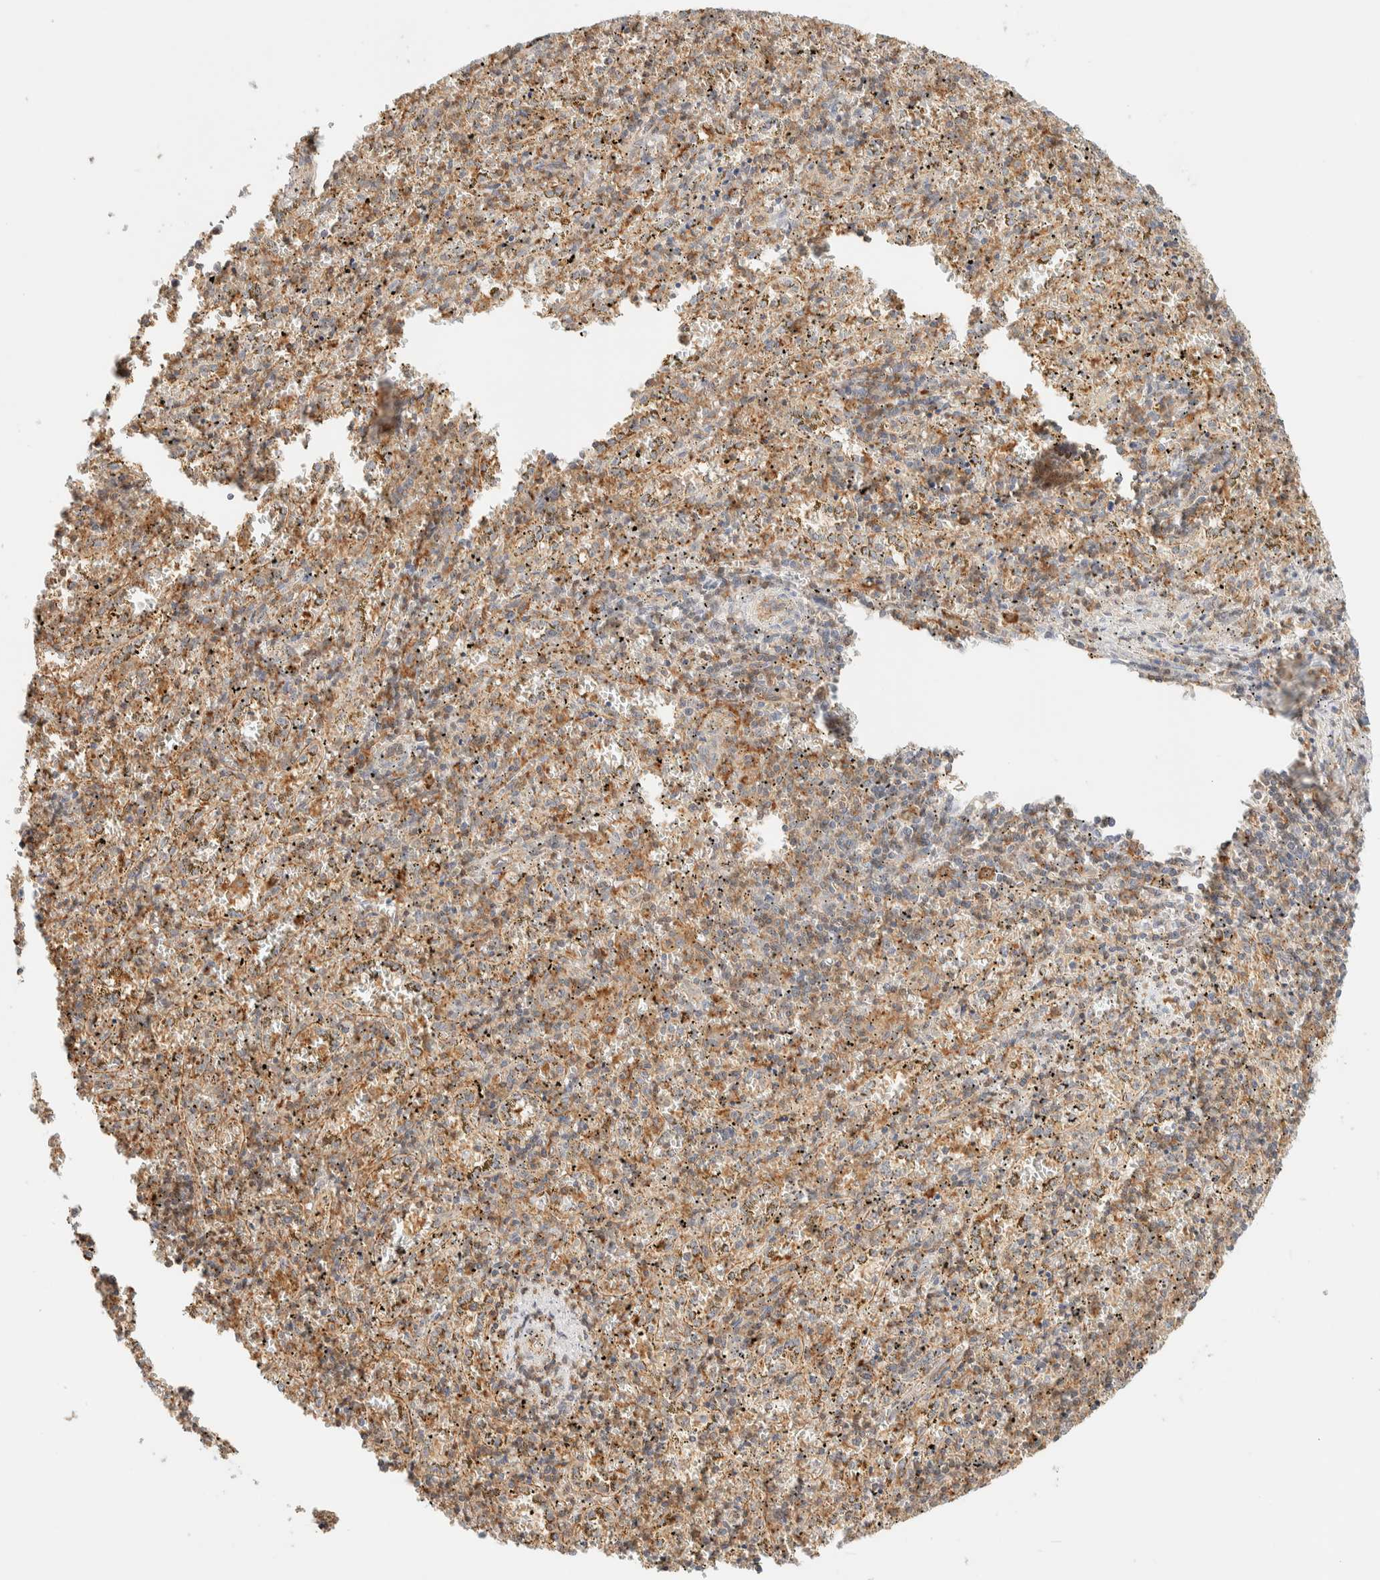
{"staining": {"intensity": "moderate", "quantity": ">75%", "location": "cytoplasmic/membranous"}, "tissue": "spleen", "cell_type": "Cells in red pulp", "image_type": "normal", "snomed": [{"axis": "morphology", "description": "Normal tissue, NOS"}, {"axis": "topography", "description": "Spleen"}], "caption": "DAB immunohistochemical staining of unremarkable human spleen displays moderate cytoplasmic/membranous protein expression in approximately >75% of cells in red pulp. (DAB = brown stain, brightfield microscopy at high magnification).", "gene": "TBC1D8B", "patient": {"sex": "male", "age": 11}}